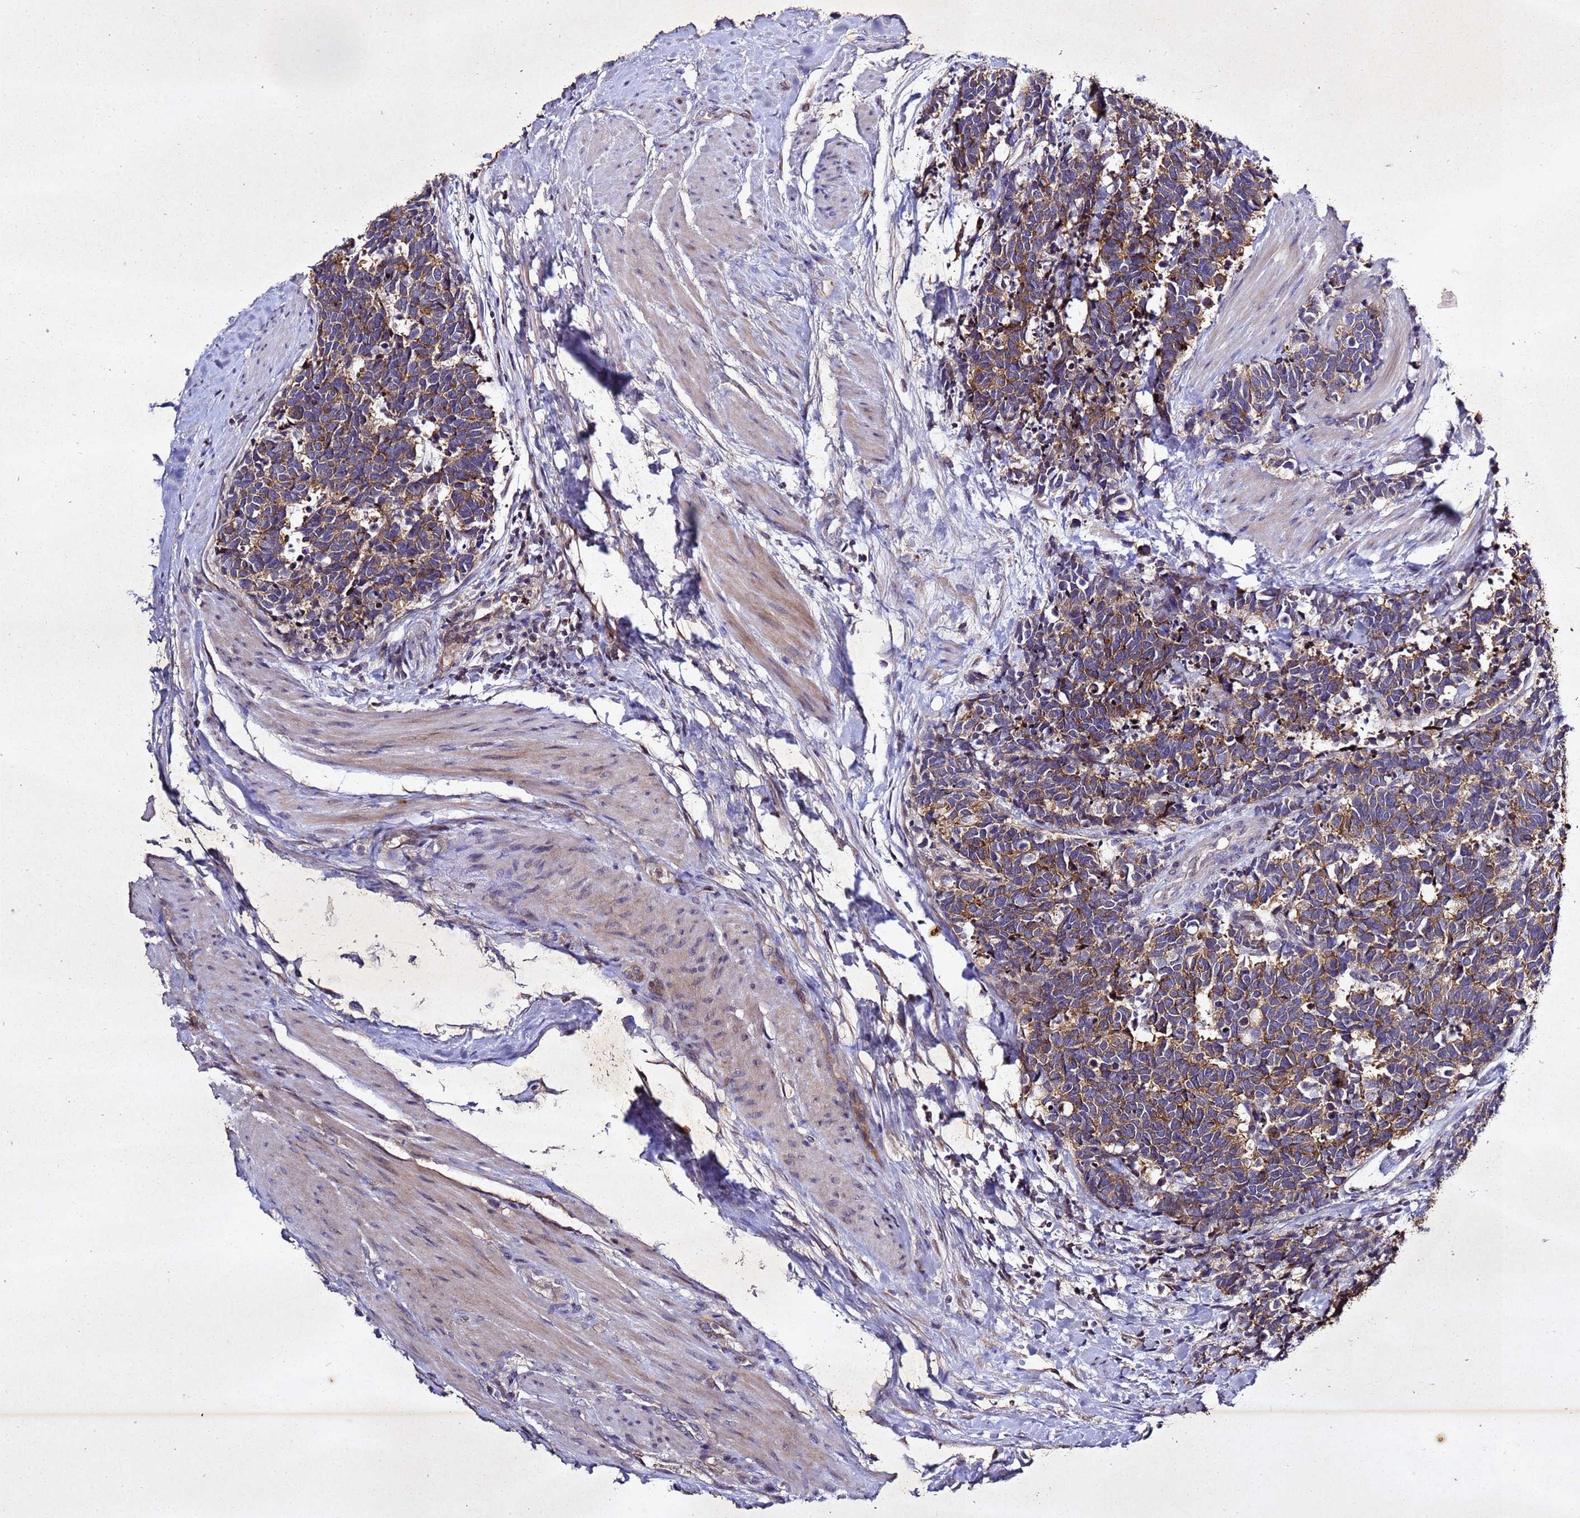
{"staining": {"intensity": "moderate", "quantity": ">75%", "location": "cytoplasmic/membranous"}, "tissue": "carcinoid", "cell_type": "Tumor cells", "image_type": "cancer", "snomed": [{"axis": "morphology", "description": "Carcinoma, NOS"}, {"axis": "morphology", "description": "Carcinoid, malignant, NOS"}, {"axis": "topography", "description": "Prostate"}], "caption": "This micrograph exhibits IHC staining of carcinoid (malignant), with medium moderate cytoplasmic/membranous positivity in about >75% of tumor cells.", "gene": "SV2B", "patient": {"sex": "male", "age": 57}}